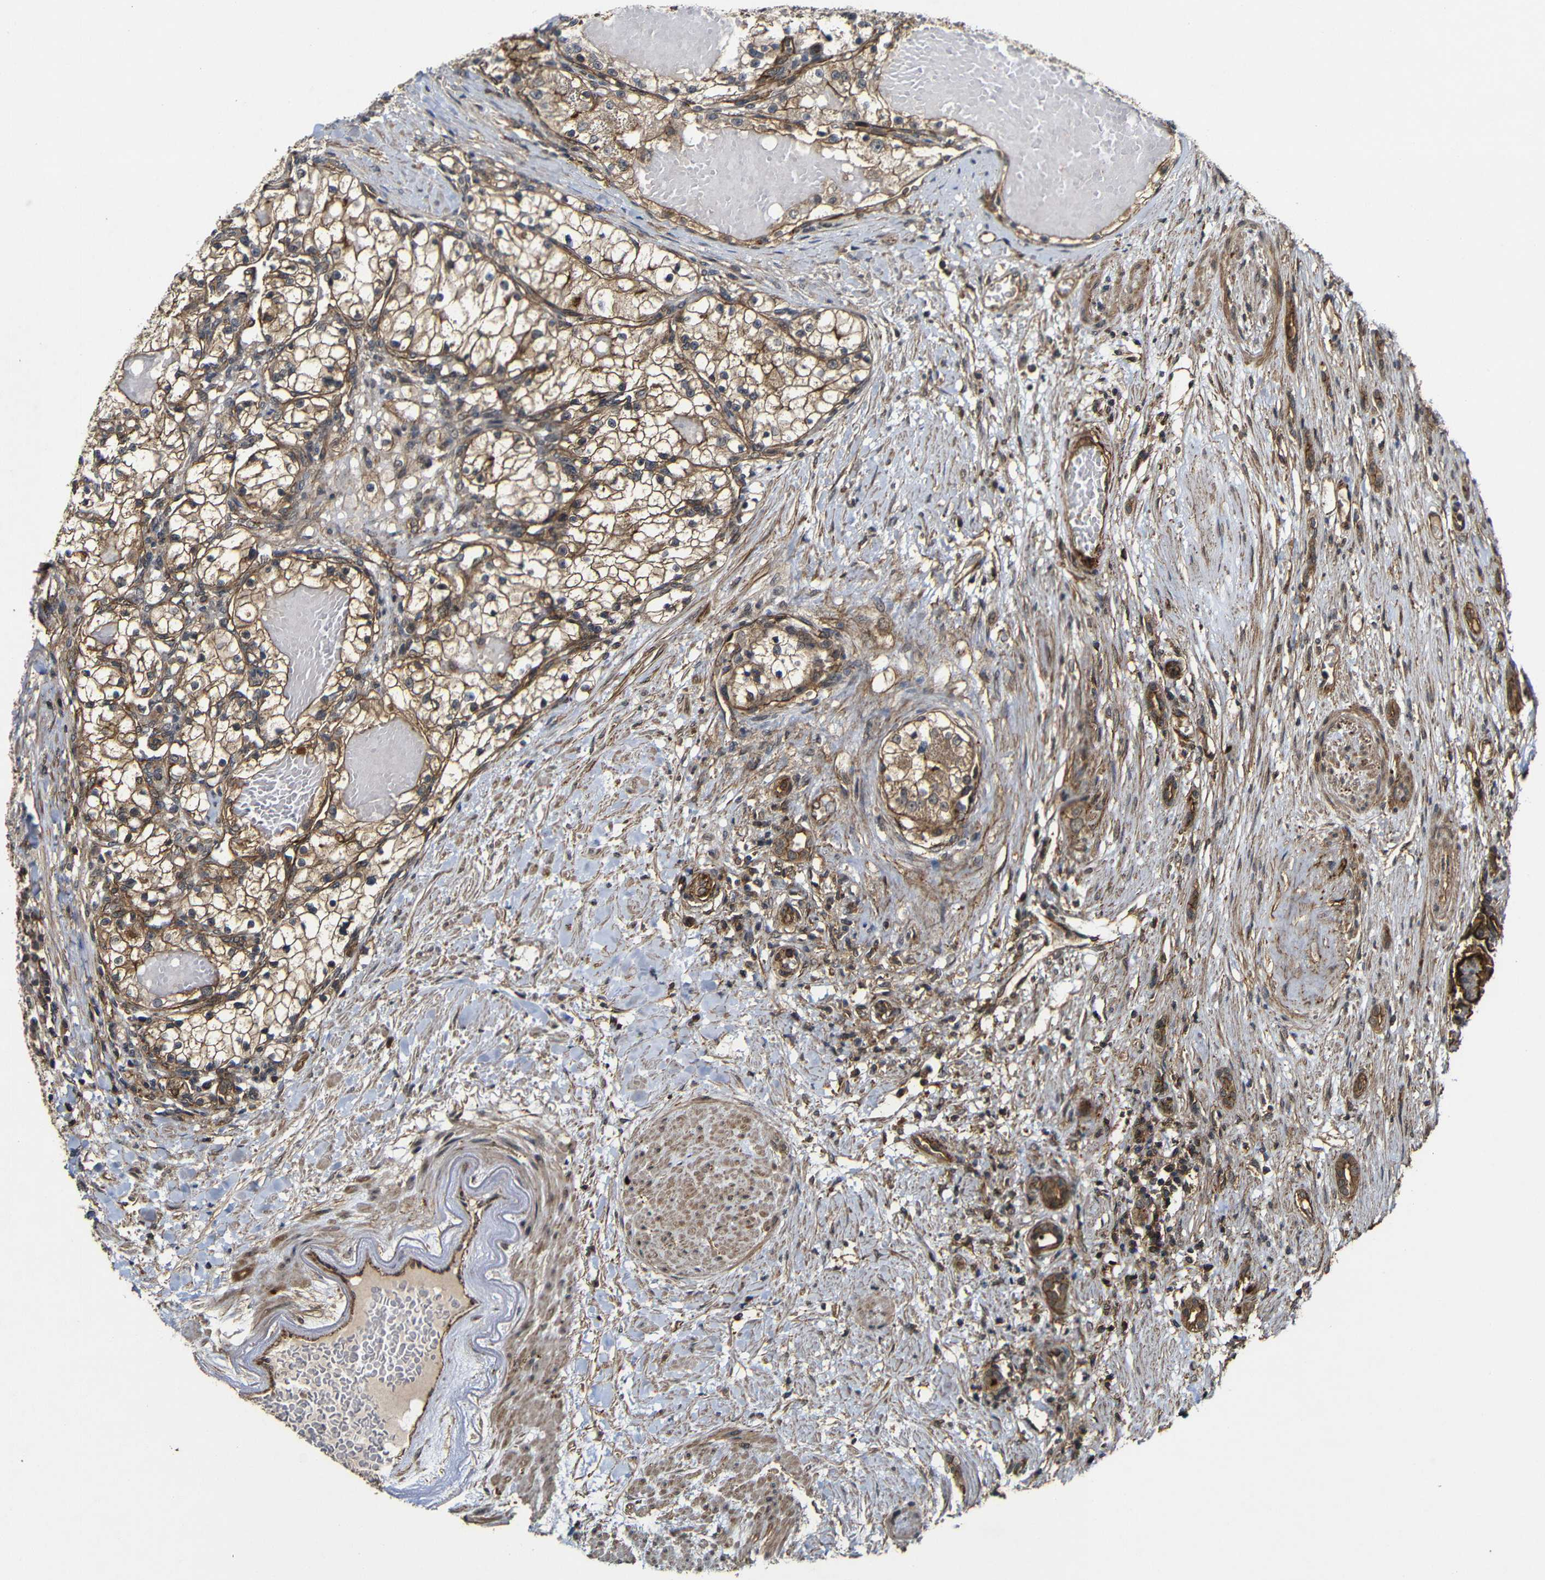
{"staining": {"intensity": "moderate", "quantity": ">75%", "location": "cytoplasmic/membranous"}, "tissue": "renal cancer", "cell_type": "Tumor cells", "image_type": "cancer", "snomed": [{"axis": "morphology", "description": "Adenocarcinoma, NOS"}, {"axis": "topography", "description": "Kidney"}], "caption": "Protein staining of renal adenocarcinoma tissue exhibits moderate cytoplasmic/membranous expression in approximately >75% of tumor cells.", "gene": "NANOS1", "patient": {"sex": "male", "age": 68}}